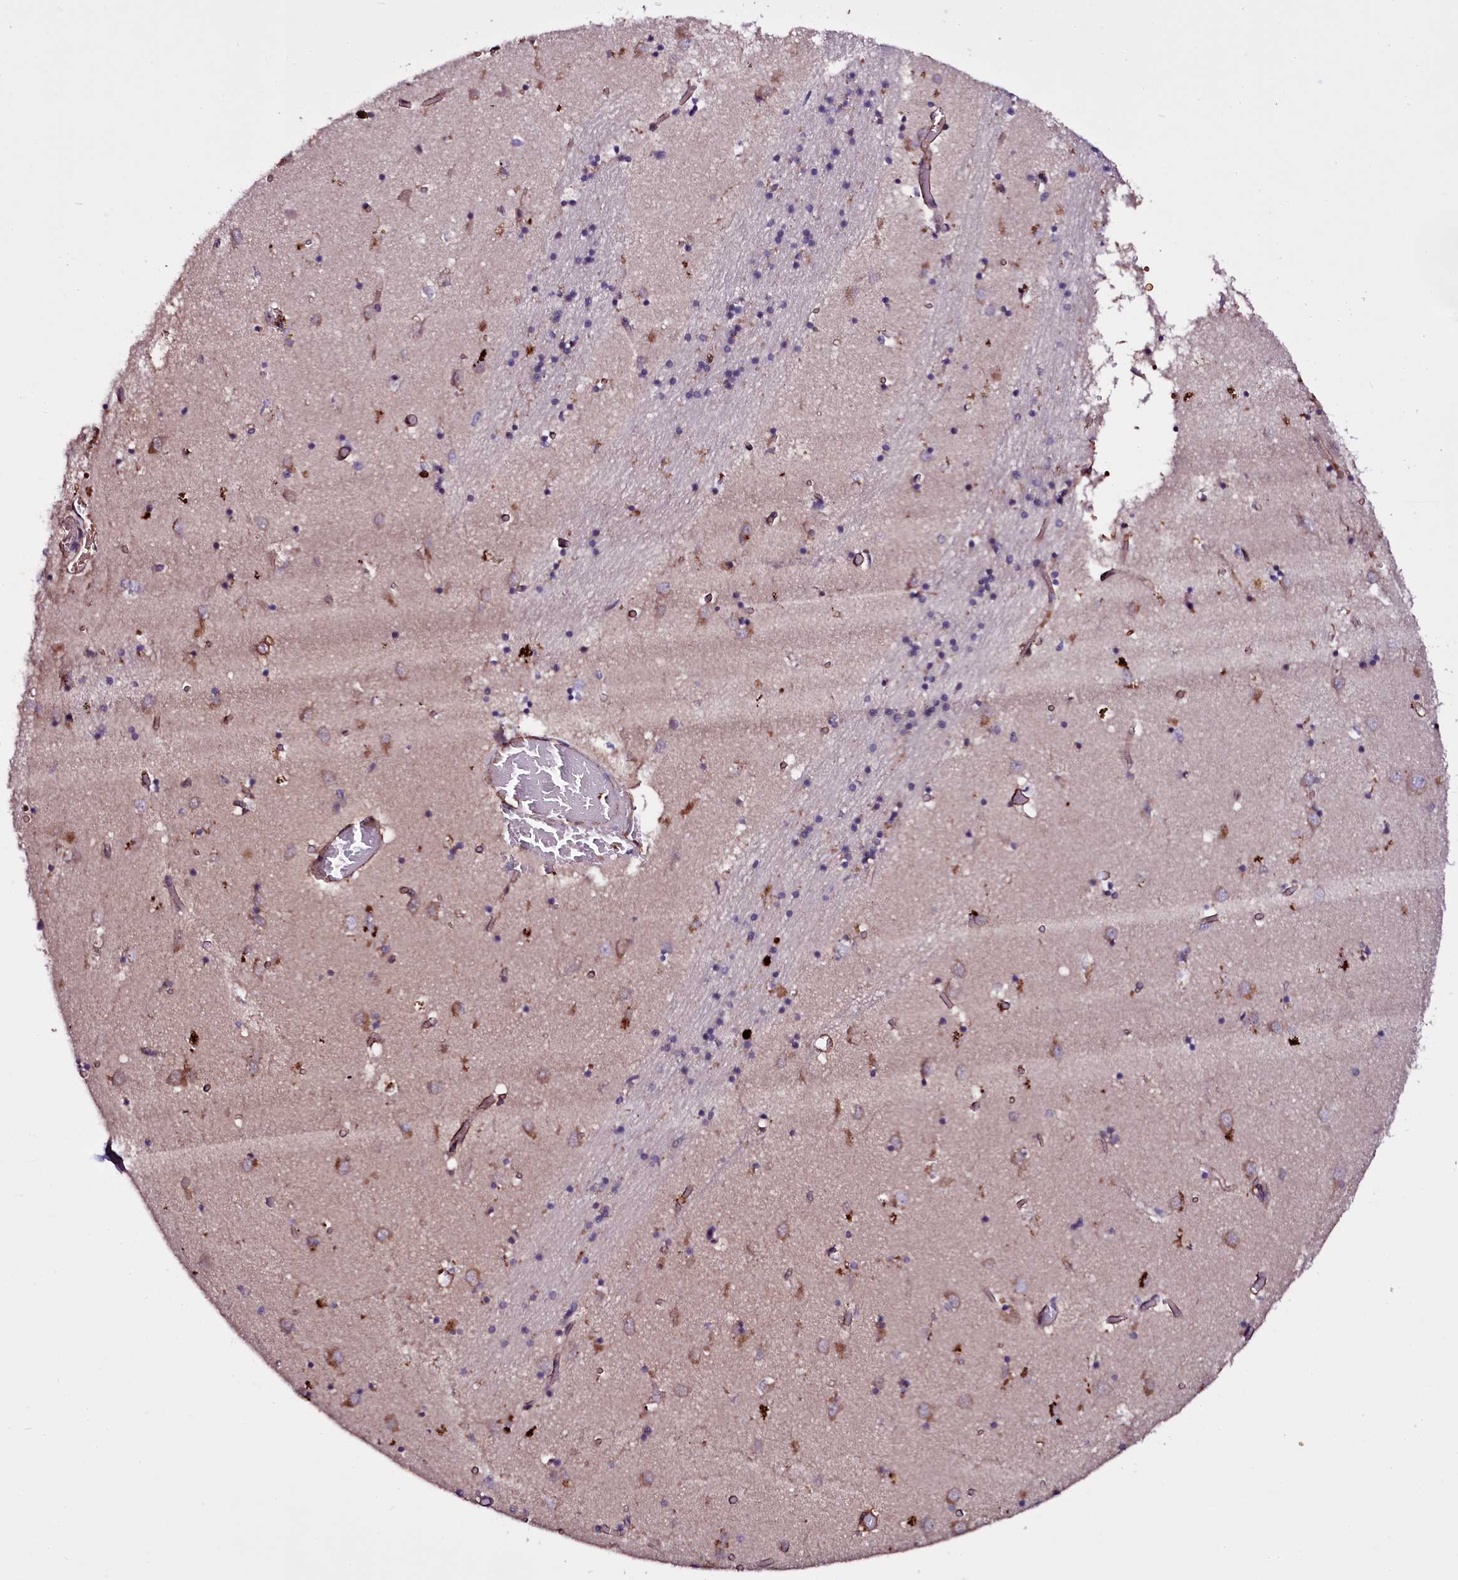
{"staining": {"intensity": "weak", "quantity": "<25%", "location": "cytoplasmic/membranous"}, "tissue": "caudate", "cell_type": "Glial cells", "image_type": "normal", "snomed": [{"axis": "morphology", "description": "Normal tissue, NOS"}, {"axis": "topography", "description": "Lateral ventricle wall"}], "caption": "Glial cells are negative for protein expression in benign human caudate. (DAB (3,3'-diaminobenzidine) IHC with hematoxylin counter stain).", "gene": "MEX3C", "patient": {"sex": "male", "age": 70}}